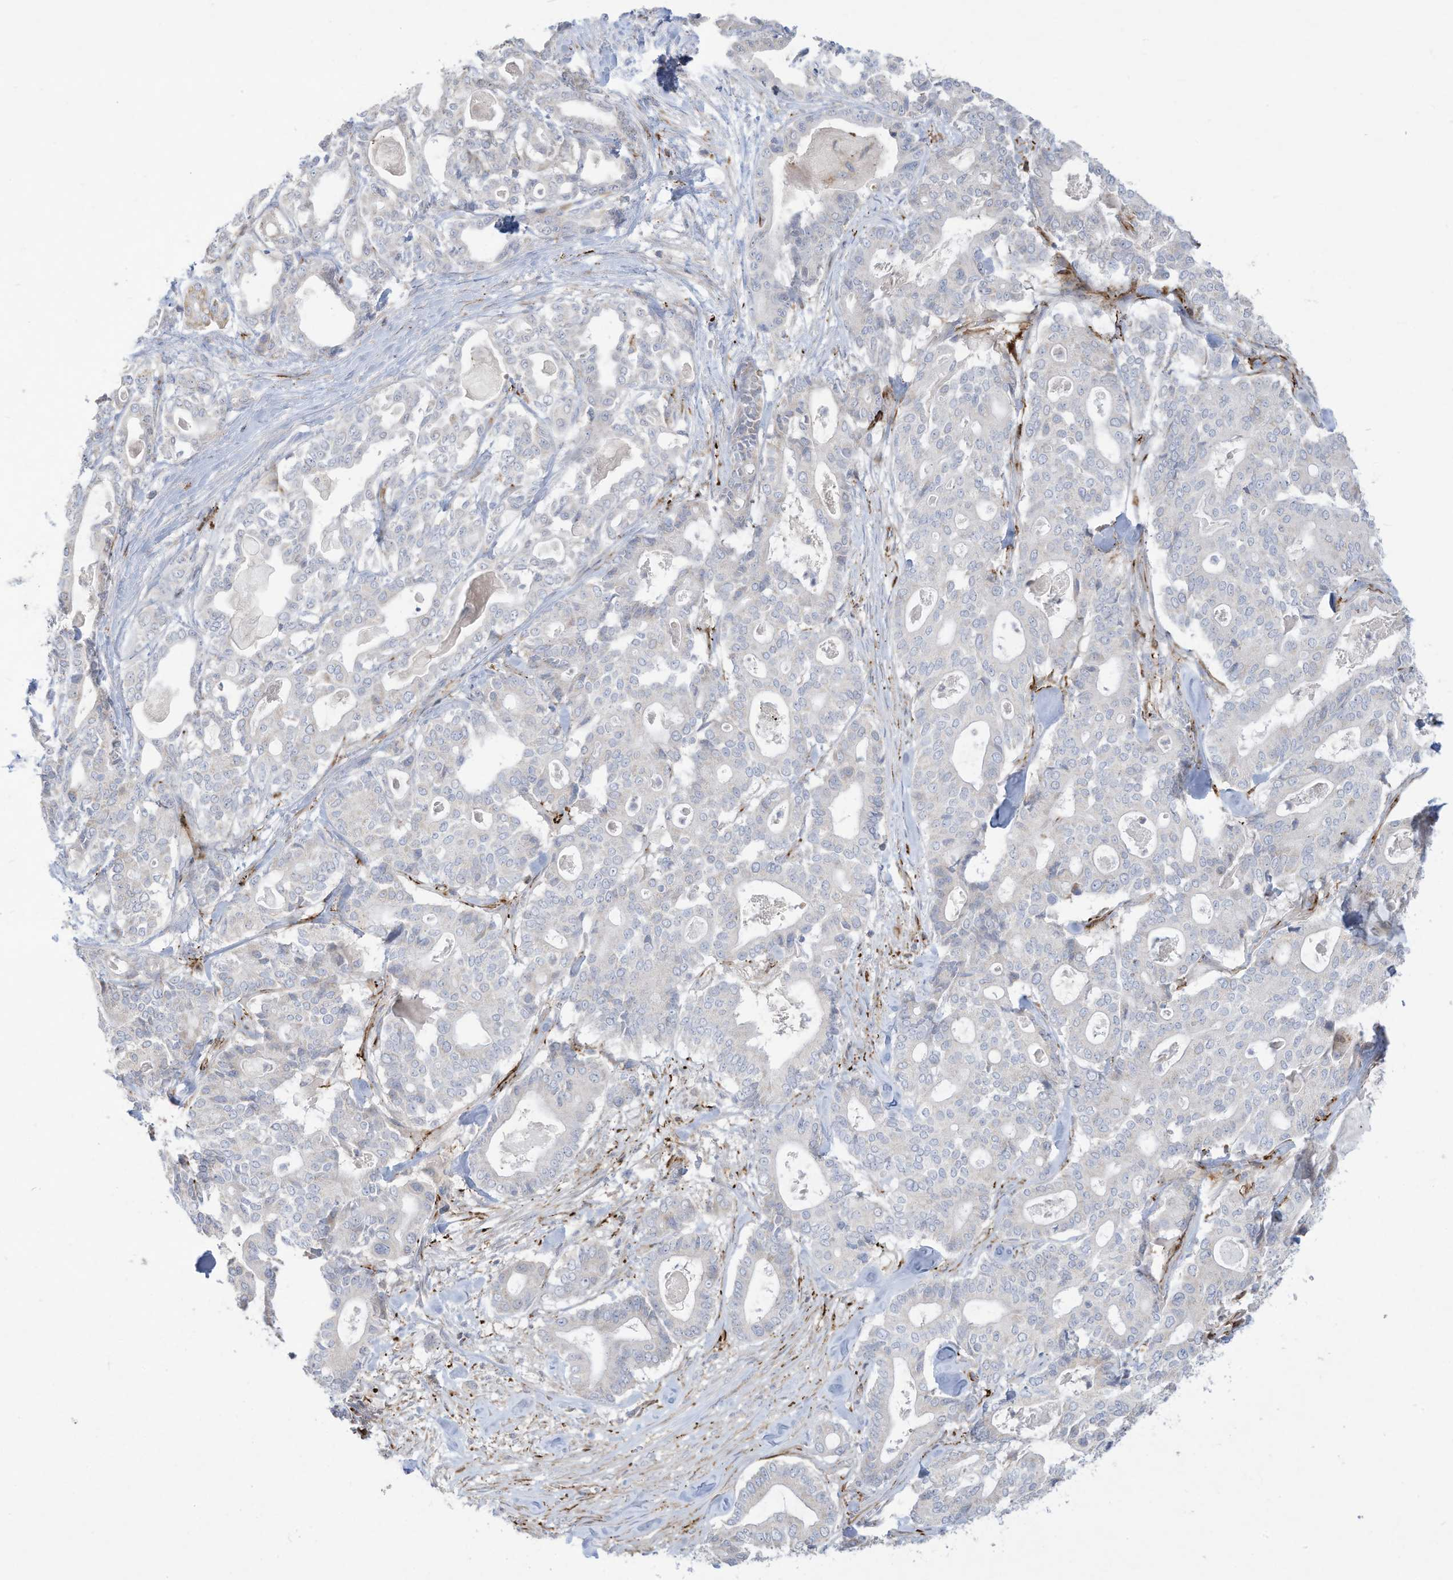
{"staining": {"intensity": "negative", "quantity": "none", "location": "none"}, "tissue": "pancreatic cancer", "cell_type": "Tumor cells", "image_type": "cancer", "snomed": [{"axis": "morphology", "description": "Adenocarcinoma, NOS"}, {"axis": "topography", "description": "Pancreas"}], "caption": "An immunohistochemistry image of pancreatic cancer is shown. There is no staining in tumor cells of pancreatic cancer.", "gene": "THNSL2", "patient": {"sex": "male", "age": 63}}